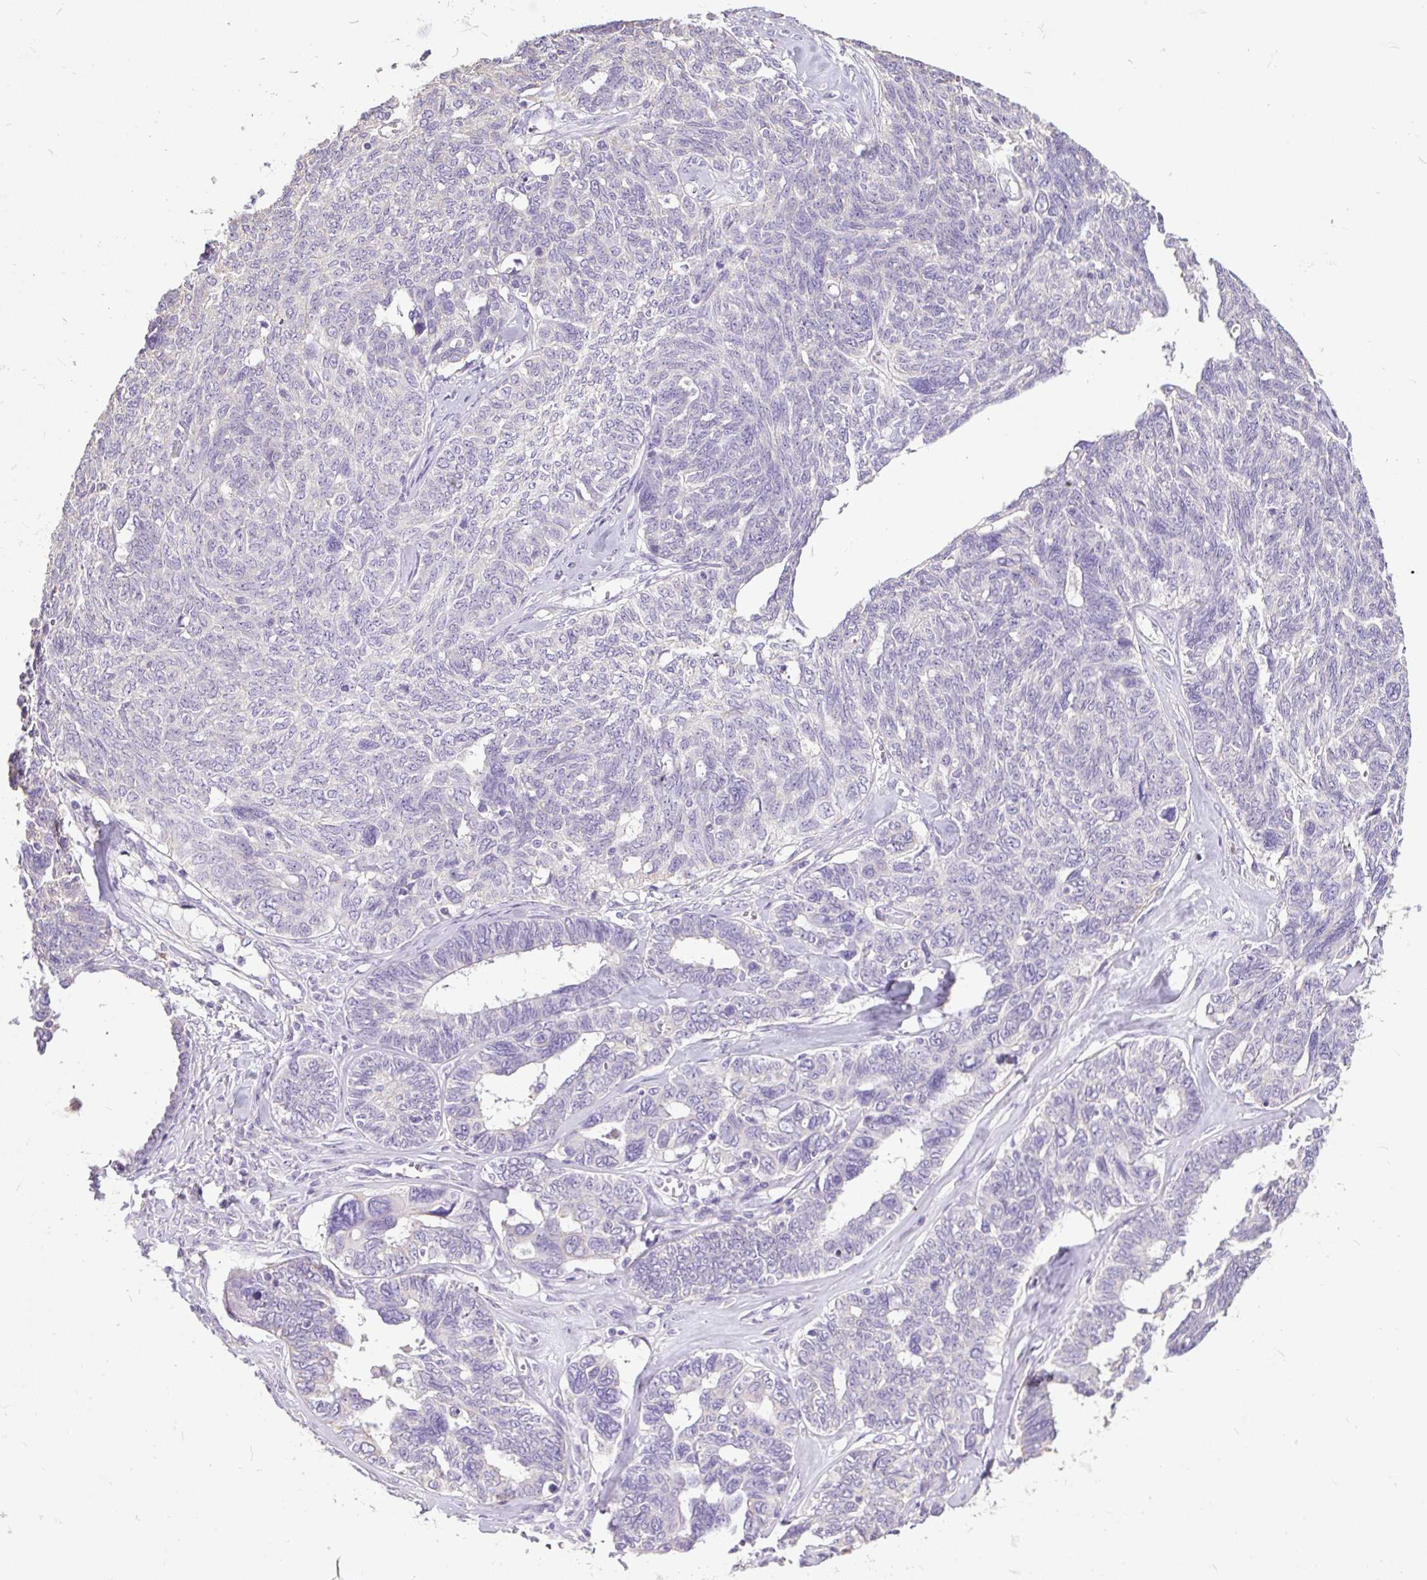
{"staining": {"intensity": "negative", "quantity": "none", "location": "none"}, "tissue": "ovarian cancer", "cell_type": "Tumor cells", "image_type": "cancer", "snomed": [{"axis": "morphology", "description": "Cystadenocarcinoma, serous, NOS"}, {"axis": "topography", "description": "Ovary"}], "caption": "A high-resolution micrograph shows IHC staining of ovarian cancer (serous cystadenocarcinoma), which exhibits no significant staining in tumor cells.", "gene": "GBX1", "patient": {"sex": "female", "age": 79}}